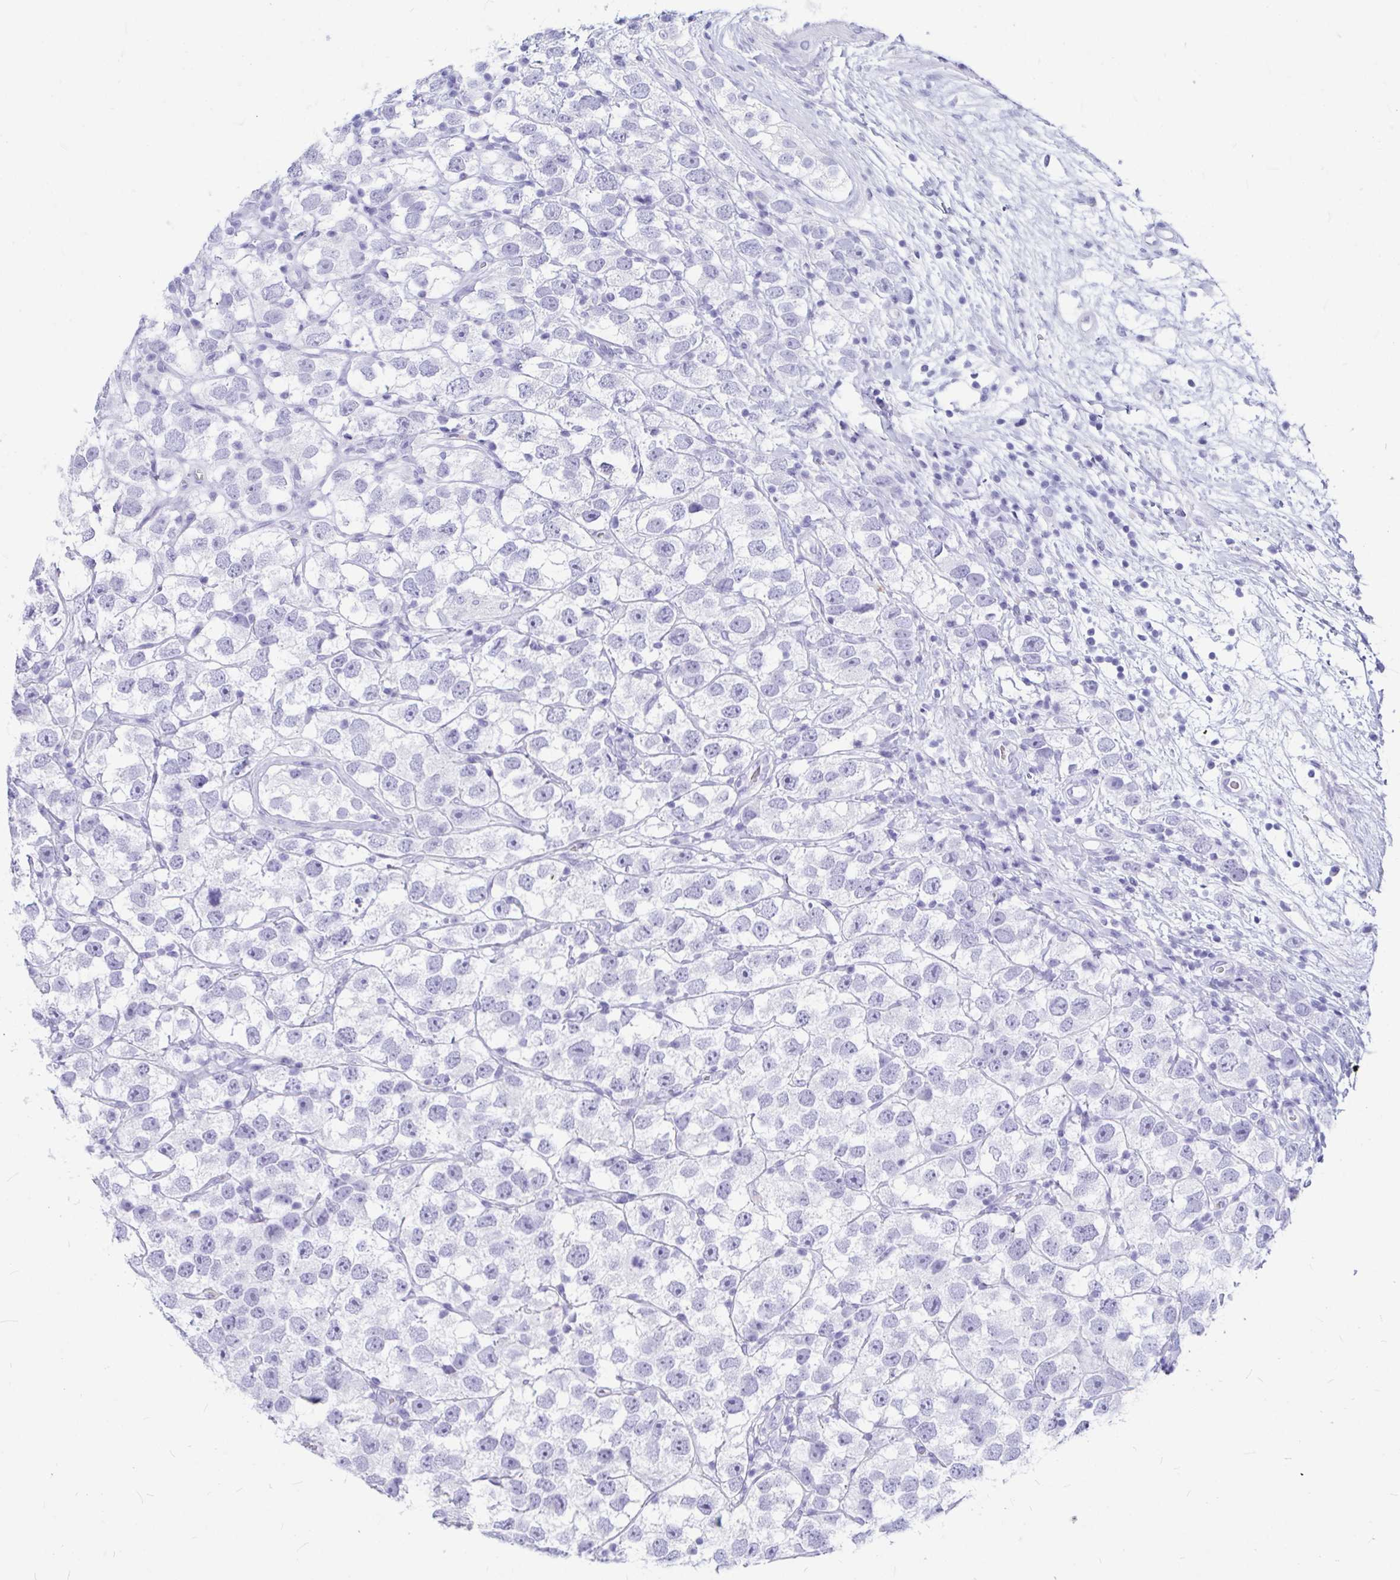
{"staining": {"intensity": "negative", "quantity": "none", "location": "none"}, "tissue": "testis cancer", "cell_type": "Tumor cells", "image_type": "cancer", "snomed": [{"axis": "morphology", "description": "Seminoma, NOS"}, {"axis": "topography", "description": "Testis"}], "caption": "Protein analysis of testis cancer (seminoma) demonstrates no significant staining in tumor cells.", "gene": "OR5J2", "patient": {"sex": "male", "age": 26}}